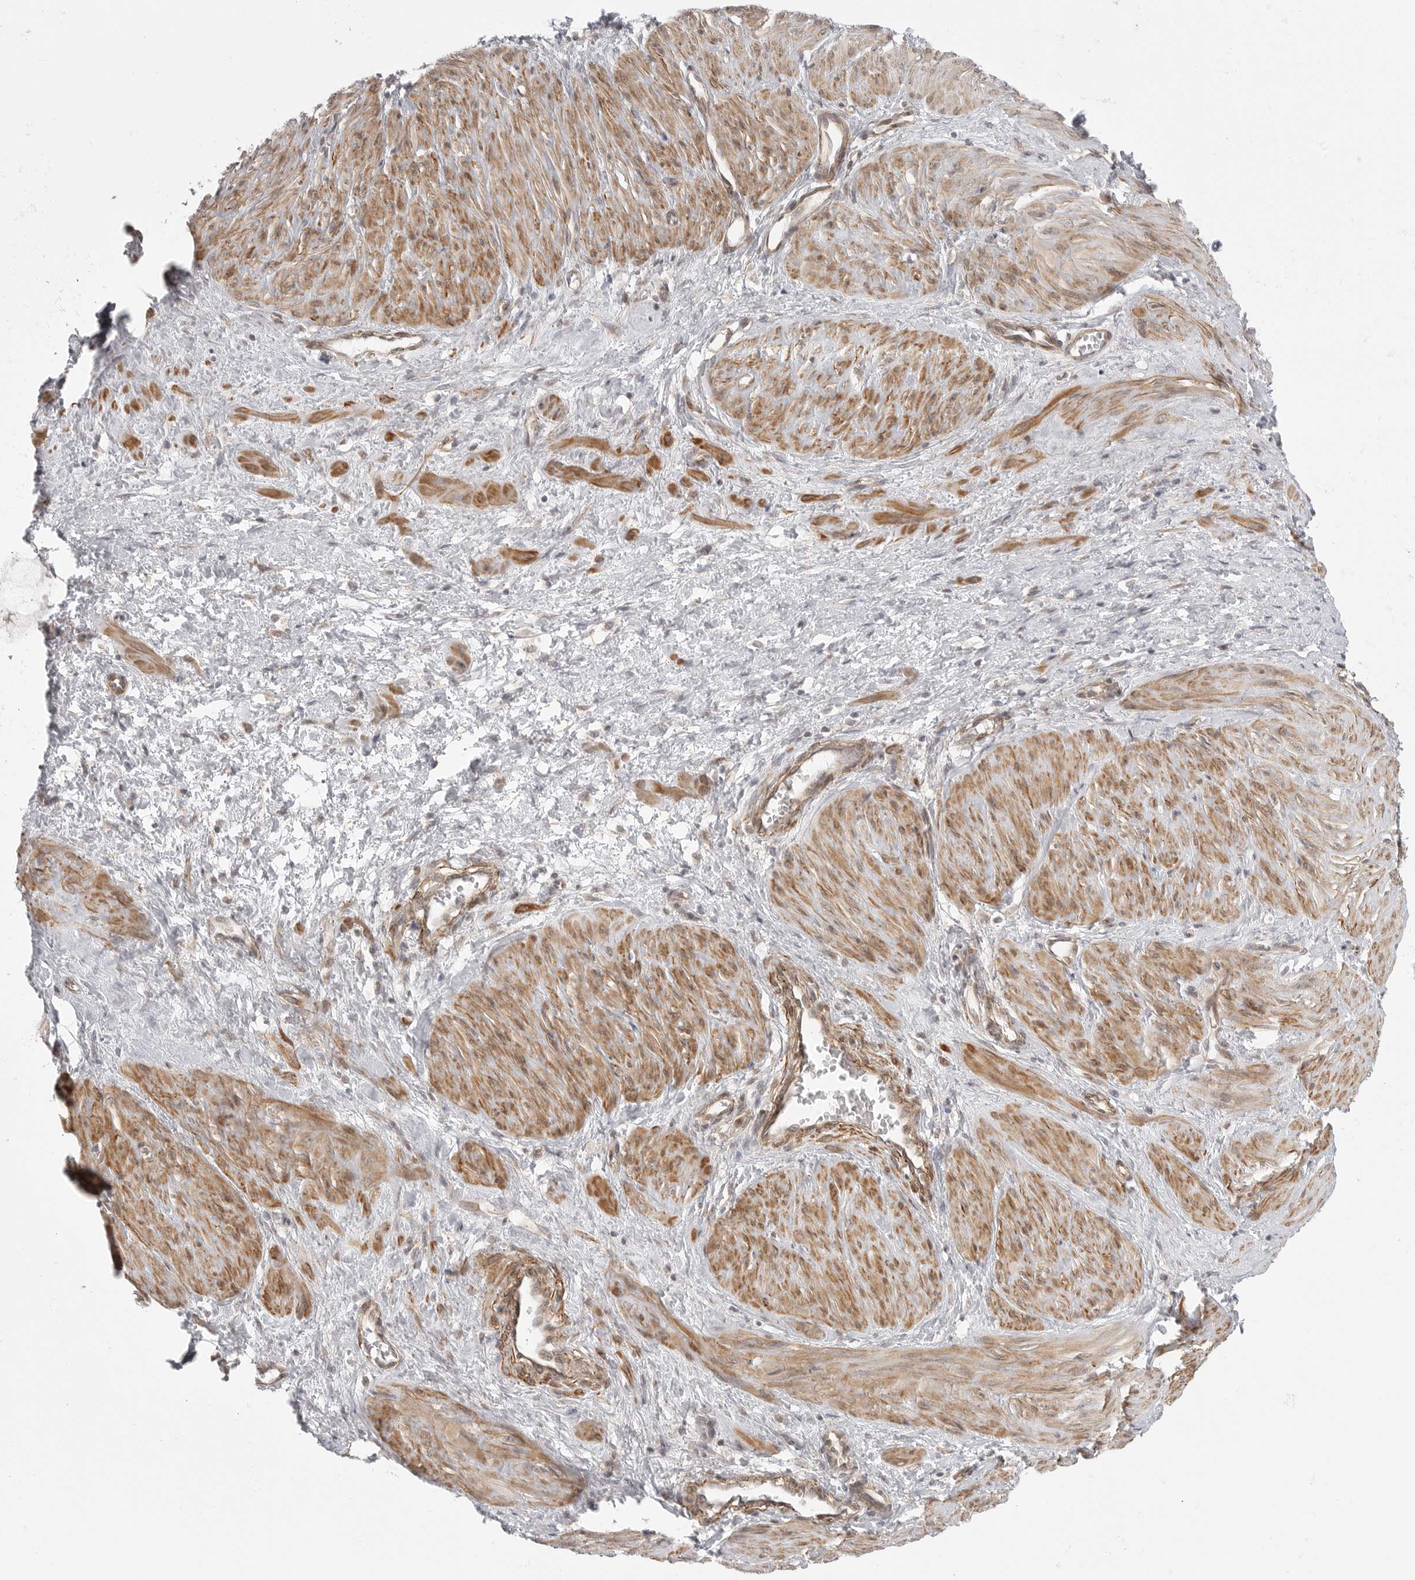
{"staining": {"intensity": "moderate", "quantity": ">75%", "location": "cytoplasmic/membranous"}, "tissue": "smooth muscle", "cell_type": "Smooth muscle cells", "image_type": "normal", "snomed": [{"axis": "morphology", "description": "Normal tissue, NOS"}, {"axis": "topography", "description": "Endometrium"}], "caption": "Immunohistochemical staining of unremarkable smooth muscle shows moderate cytoplasmic/membranous protein staining in about >75% of smooth muscle cells.", "gene": "CERS2", "patient": {"sex": "female", "age": 33}}